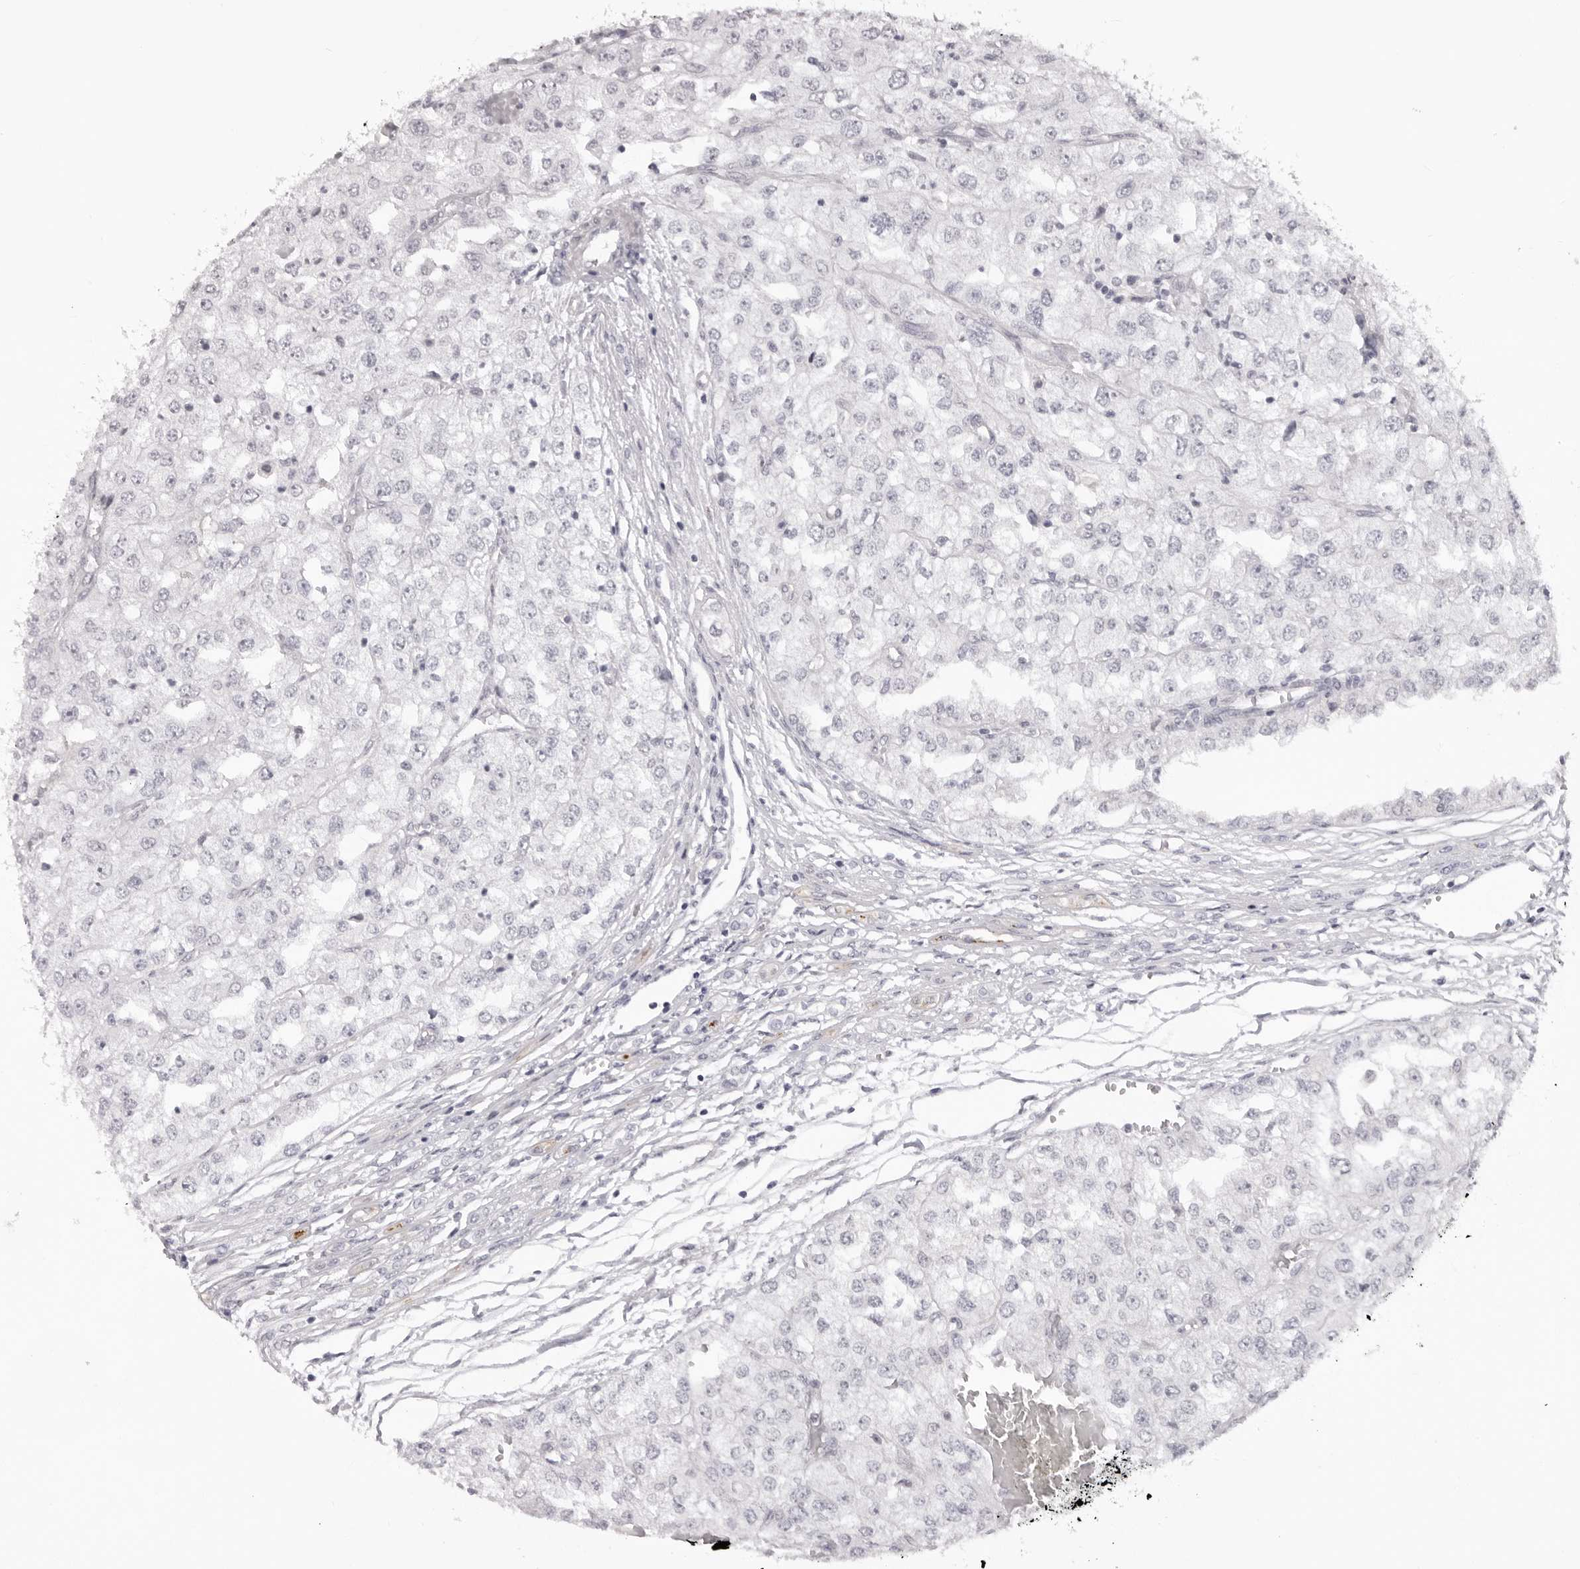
{"staining": {"intensity": "negative", "quantity": "none", "location": "none"}, "tissue": "renal cancer", "cell_type": "Tumor cells", "image_type": "cancer", "snomed": [{"axis": "morphology", "description": "Adenocarcinoma, NOS"}, {"axis": "topography", "description": "Kidney"}], "caption": "The IHC photomicrograph has no significant positivity in tumor cells of renal cancer (adenocarcinoma) tissue. (DAB immunohistochemistry (IHC) with hematoxylin counter stain).", "gene": "SUGCT", "patient": {"sex": "female", "age": 54}}